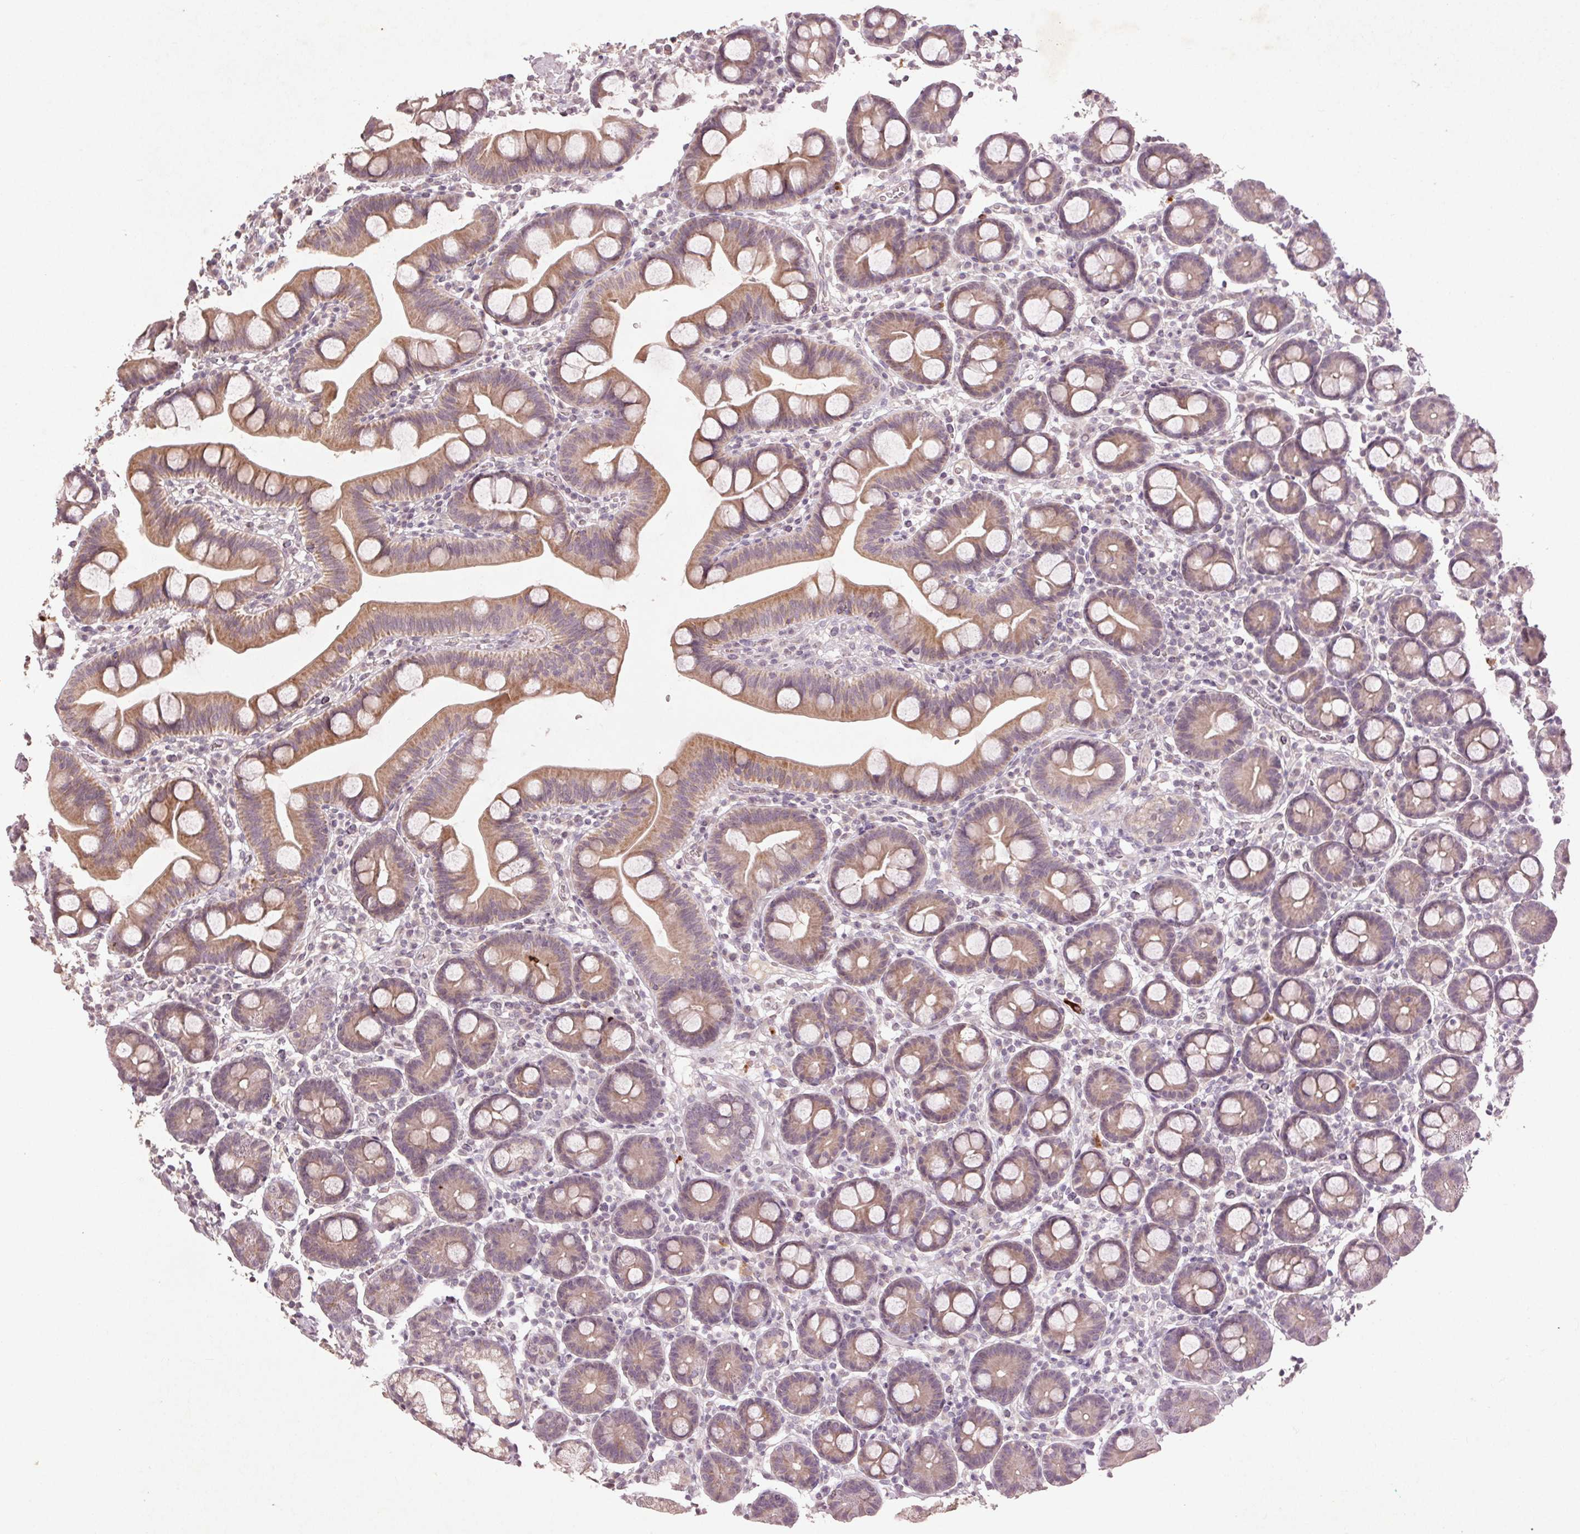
{"staining": {"intensity": "weak", "quantity": "25%-75%", "location": "cytoplasmic/membranous"}, "tissue": "duodenum", "cell_type": "Glandular cells", "image_type": "normal", "snomed": [{"axis": "morphology", "description": "Normal tissue, NOS"}, {"axis": "topography", "description": "Pancreas"}, {"axis": "topography", "description": "Duodenum"}], "caption": "Immunohistochemical staining of unremarkable human duodenum shows low levels of weak cytoplasmic/membranous staining in about 25%-75% of glandular cells. The staining was performed using DAB to visualize the protein expression in brown, while the nuclei were stained in blue with hematoxylin (Magnification: 20x).", "gene": "ENSG00000255641", "patient": {"sex": "male", "age": 59}}